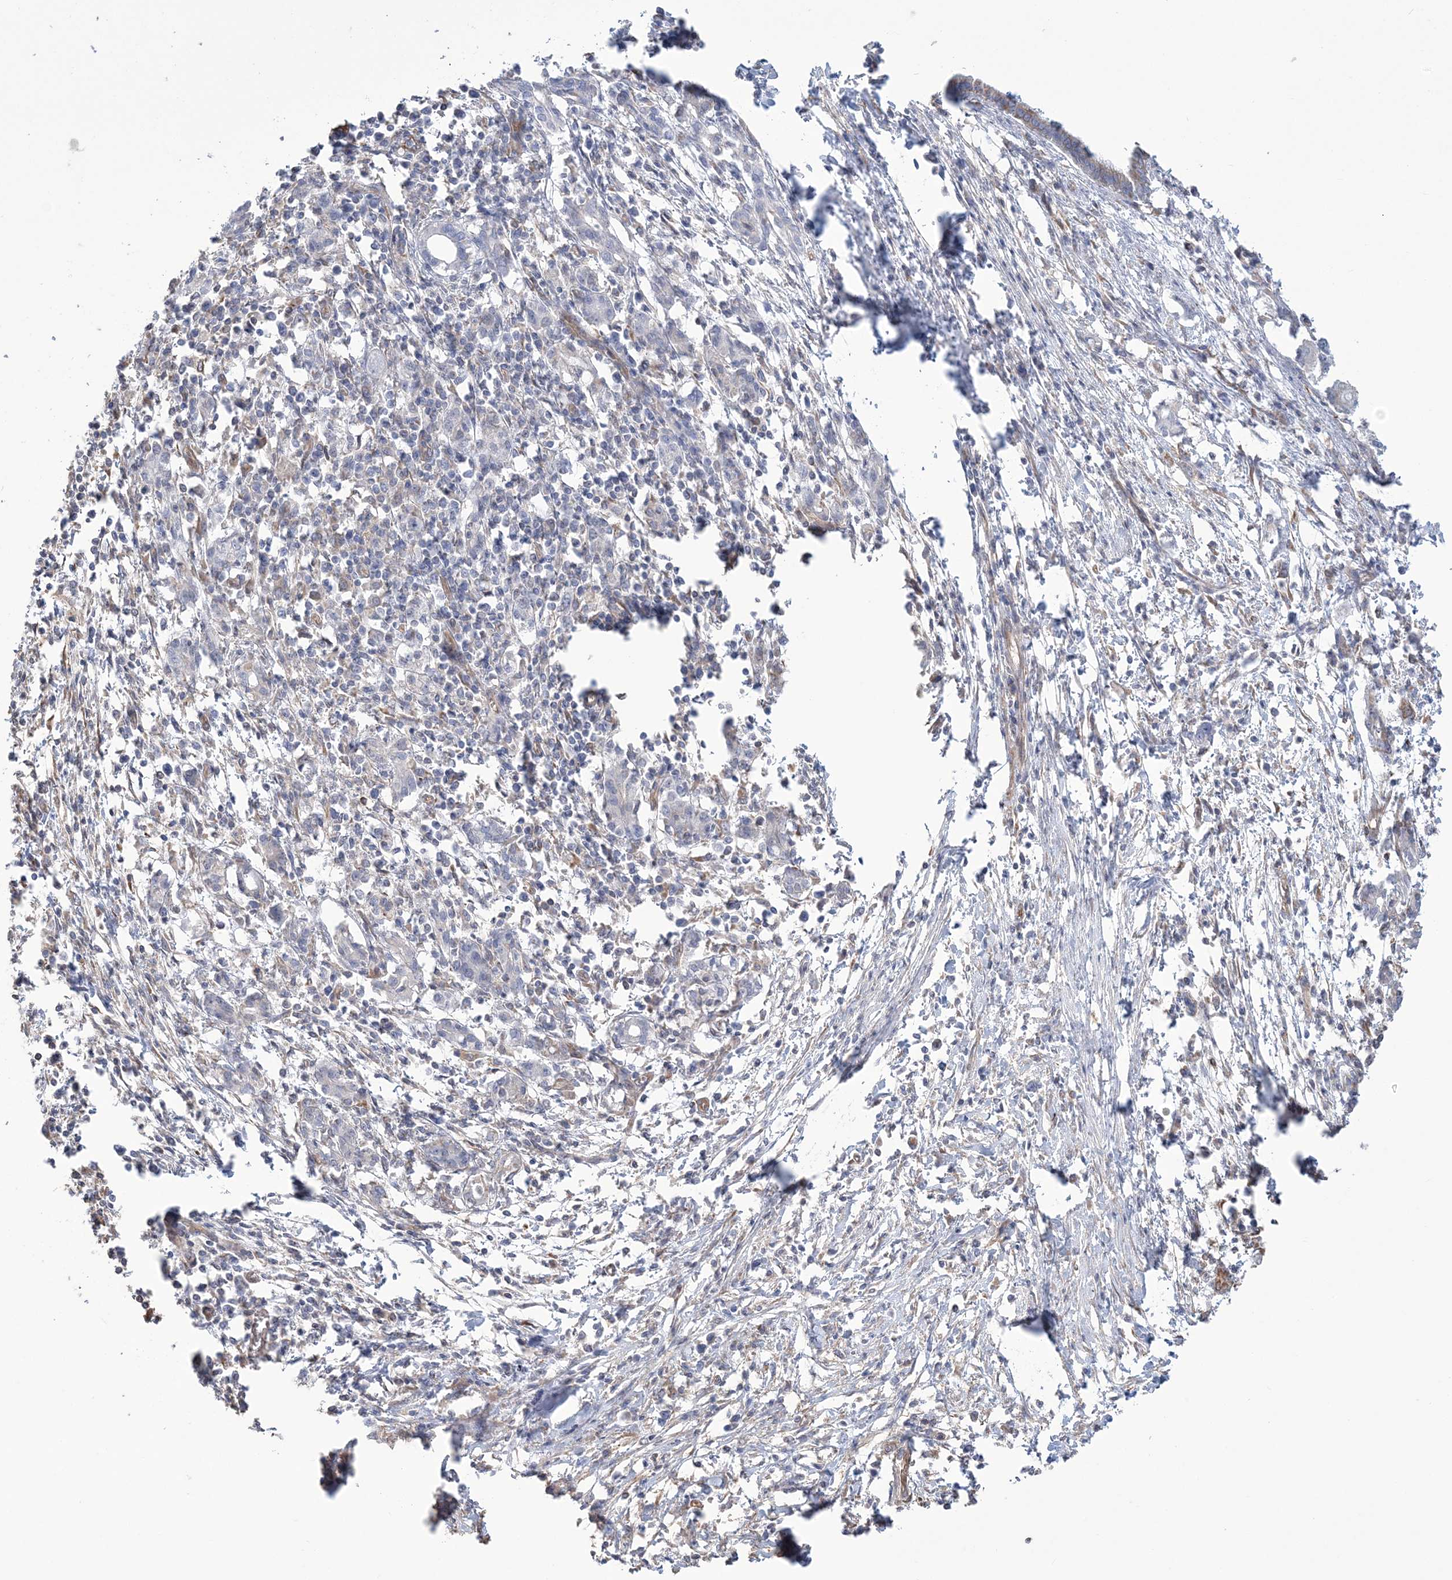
{"staining": {"intensity": "negative", "quantity": "none", "location": "none"}, "tissue": "pancreatic cancer", "cell_type": "Tumor cells", "image_type": "cancer", "snomed": [{"axis": "morphology", "description": "Adenocarcinoma, NOS"}, {"axis": "topography", "description": "Pancreas"}], "caption": "Pancreatic adenocarcinoma was stained to show a protein in brown. There is no significant expression in tumor cells.", "gene": "ZNF821", "patient": {"sex": "female", "age": 55}}